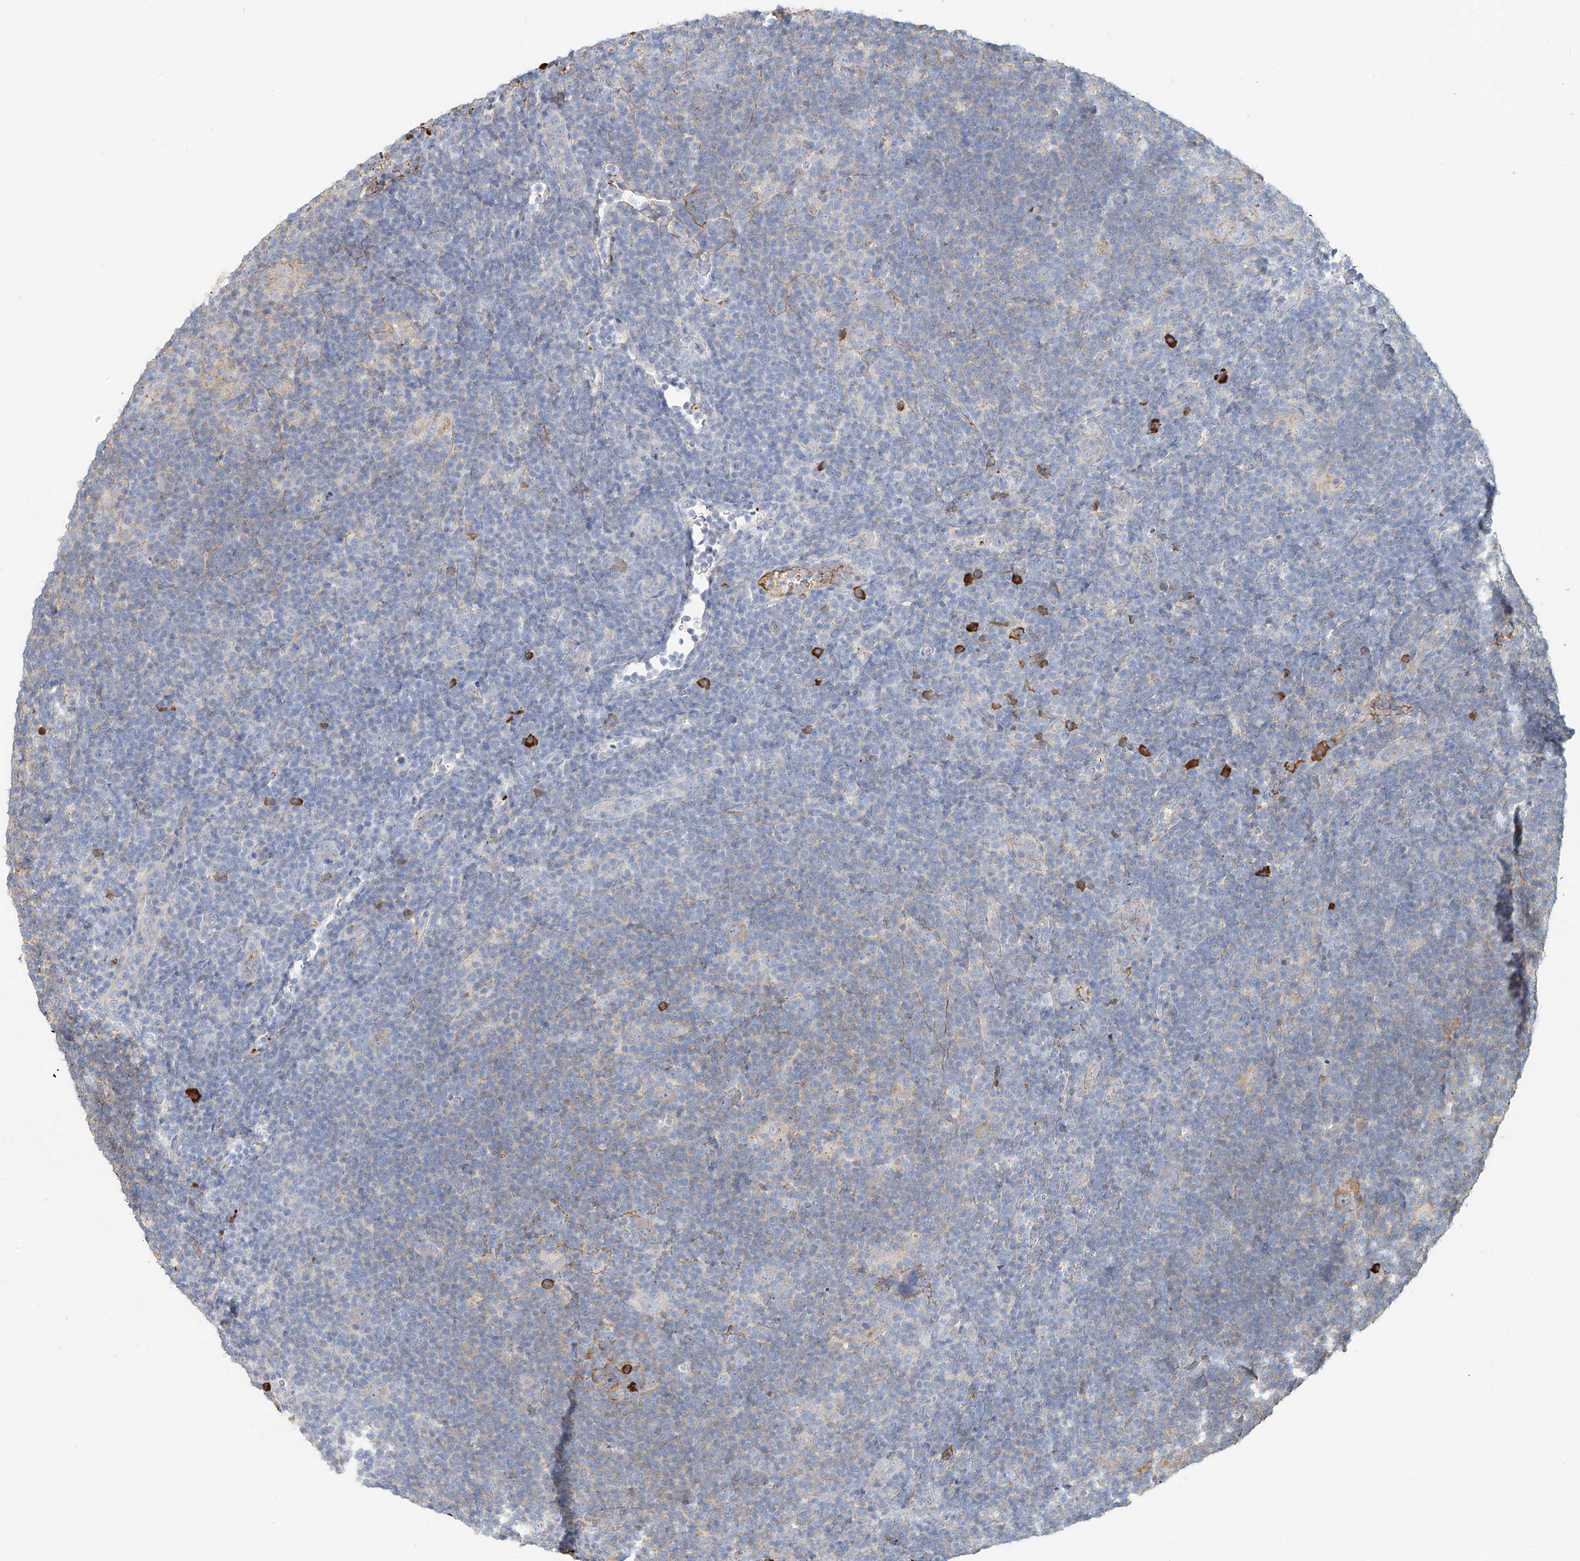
{"staining": {"intensity": "moderate", "quantity": "<25%", "location": "cytoplasmic/membranous"}, "tissue": "lymphoma", "cell_type": "Tumor cells", "image_type": "cancer", "snomed": [{"axis": "morphology", "description": "Hodgkin's disease, NOS"}, {"axis": "topography", "description": "Lymph node"}], "caption": "Immunohistochemistry of human lymphoma exhibits low levels of moderate cytoplasmic/membranous expression in approximately <25% of tumor cells.", "gene": "ZFP30", "patient": {"sex": "female", "age": 57}}